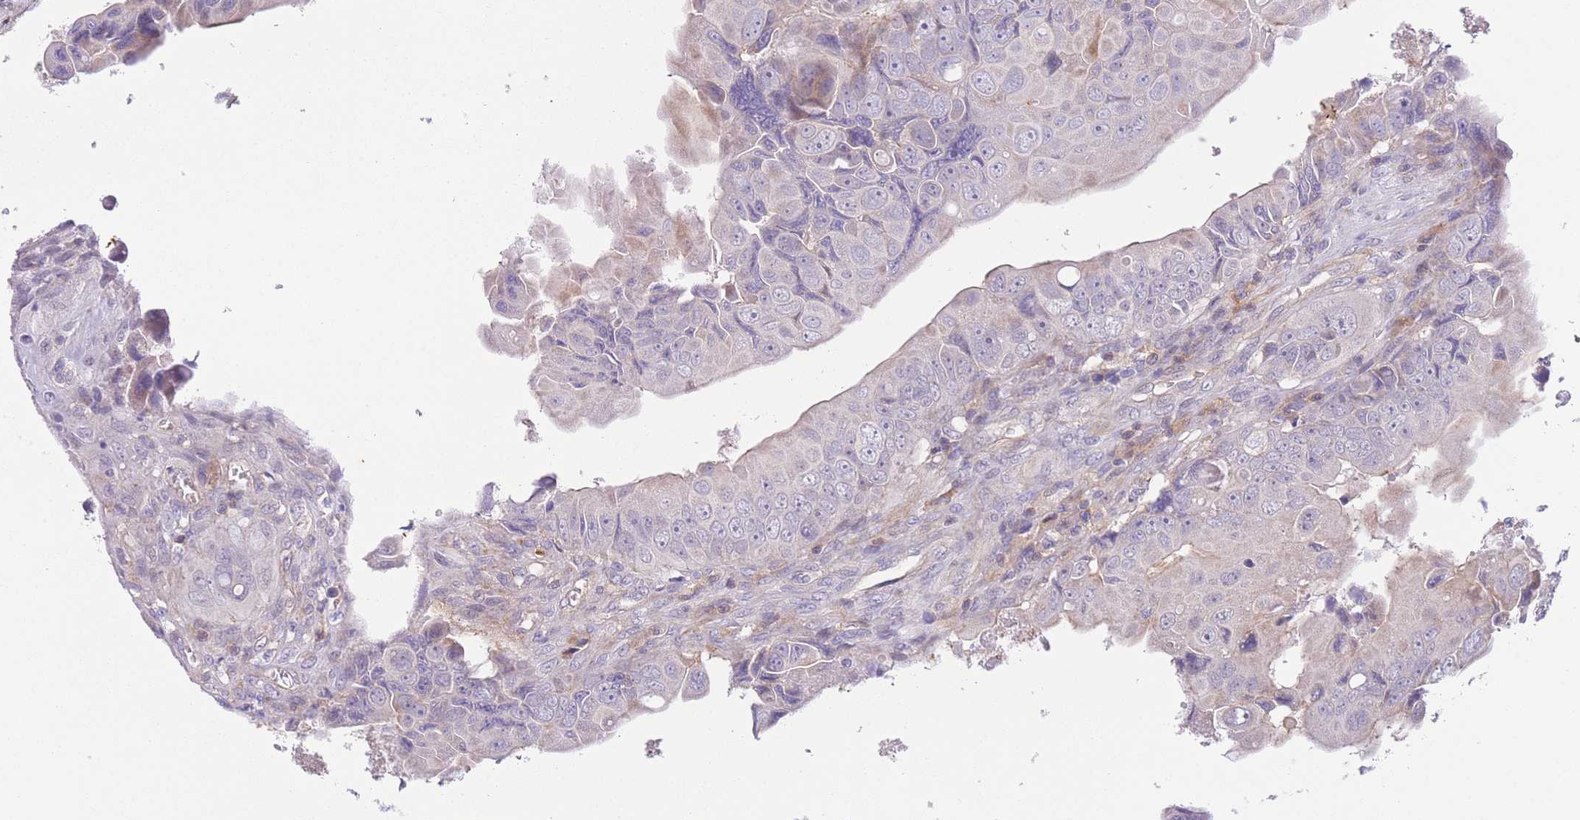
{"staining": {"intensity": "weak", "quantity": "<25%", "location": "cytoplasmic/membranous"}, "tissue": "colorectal cancer", "cell_type": "Tumor cells", "image_type": "cancer", "snomed": [{"axis": "morphology", "description": "Adenocarcinoma, NOS"}, {"axis": "topography", "description": "Rectum"}], "caption": "Tumor cells are negative for brown protein staining in colorectal cancer (adenocarcinoma).", "gene": "C9orf152", "patient": {"sex": "female", "age": 78}}